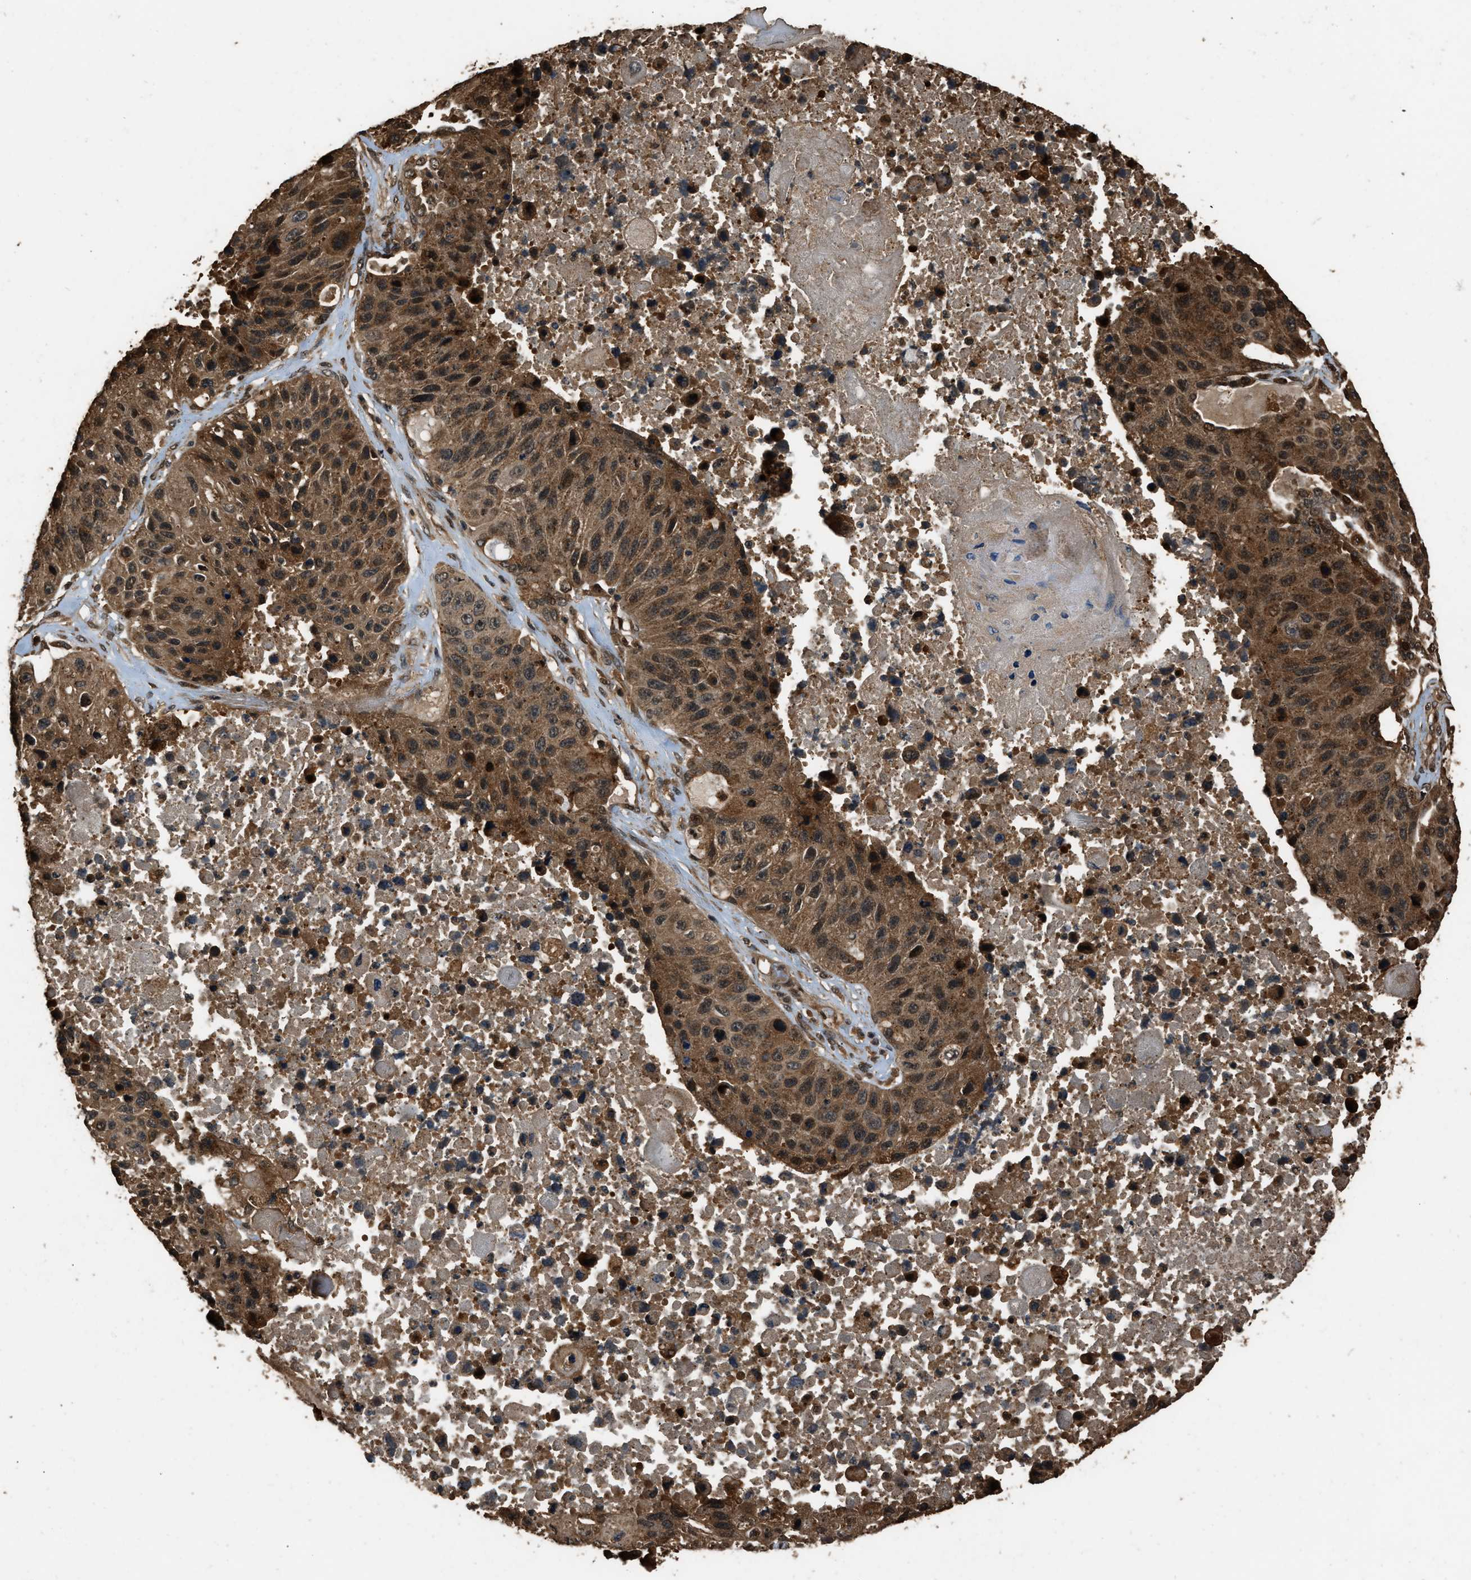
{"staining": {"intensity": "moderate", "quantity": ">75%", "location": "cytoplasmic/membranous,nuclear"}, "tissue": "lung cancer", "cell_type": "Tumor cells", "image_type": "cancer", "snomed": [{"axis": "morphology", "description": "Squamous cell carcinoma, NOS"}, {"axis": "topography", "description": "Lung"}], "caption": "Lung squamous cell carcinoma tissue reveals moderate cytoplasmic/membranous and nuclear expression in approximately >75% of tumor cells, visualized by immunohistochemistry. Using DAB (brown) and hematoxylin (blue) stains, captured at high magnification using brightfield microscopy.", "gene": "RAP2A", "patient": {"sex": "male", "age": 61}}